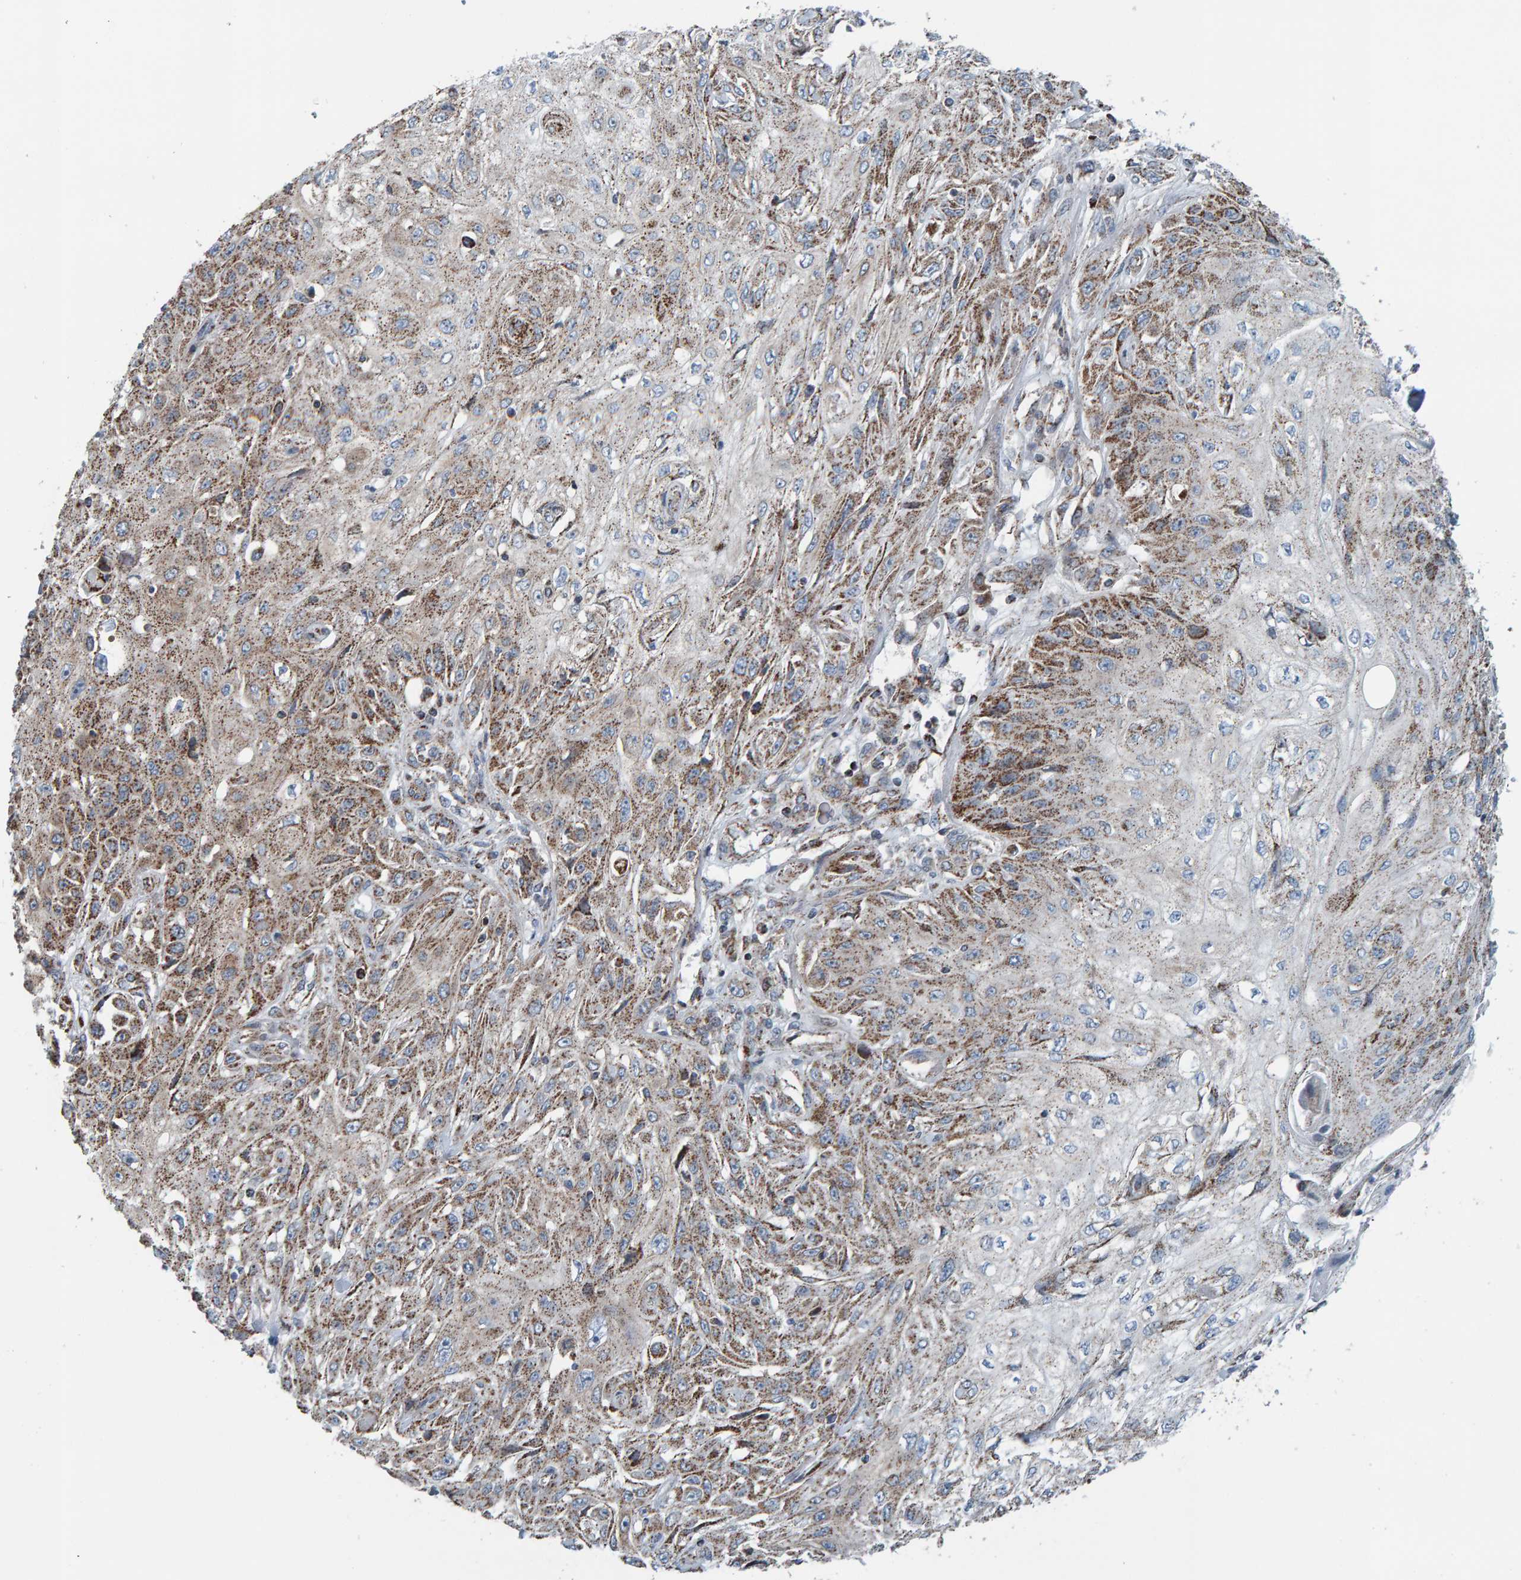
{"staining": {"intensity": "moderate", "quantity": "25%-75%", "location": "cytoplasmic/membranous"}, "tissue": "skin cancer", "cell_type": "Tumor cells", "image_type": "cancer", "snomed": [{"axis": "morphology", "description": "Squamous cell carcinoma, NOS"}, {"axis": "morphology", "description": "Squamous cell carcinoma, metastatic, NOS"}, {"axis": "topography", "description": "Skin"}, {"axis": "topography", "description": "Lymph node"}], "caption": "Protein expression analysis of skin cancer (metastatic squamous cell carcinoma) demonstrates moderate cytoplasmic/membranous positivity in approximately 25%-75% of tumor cells.", "gene": "ZNF48", "patient": {"sex": "male", "age": 75}}